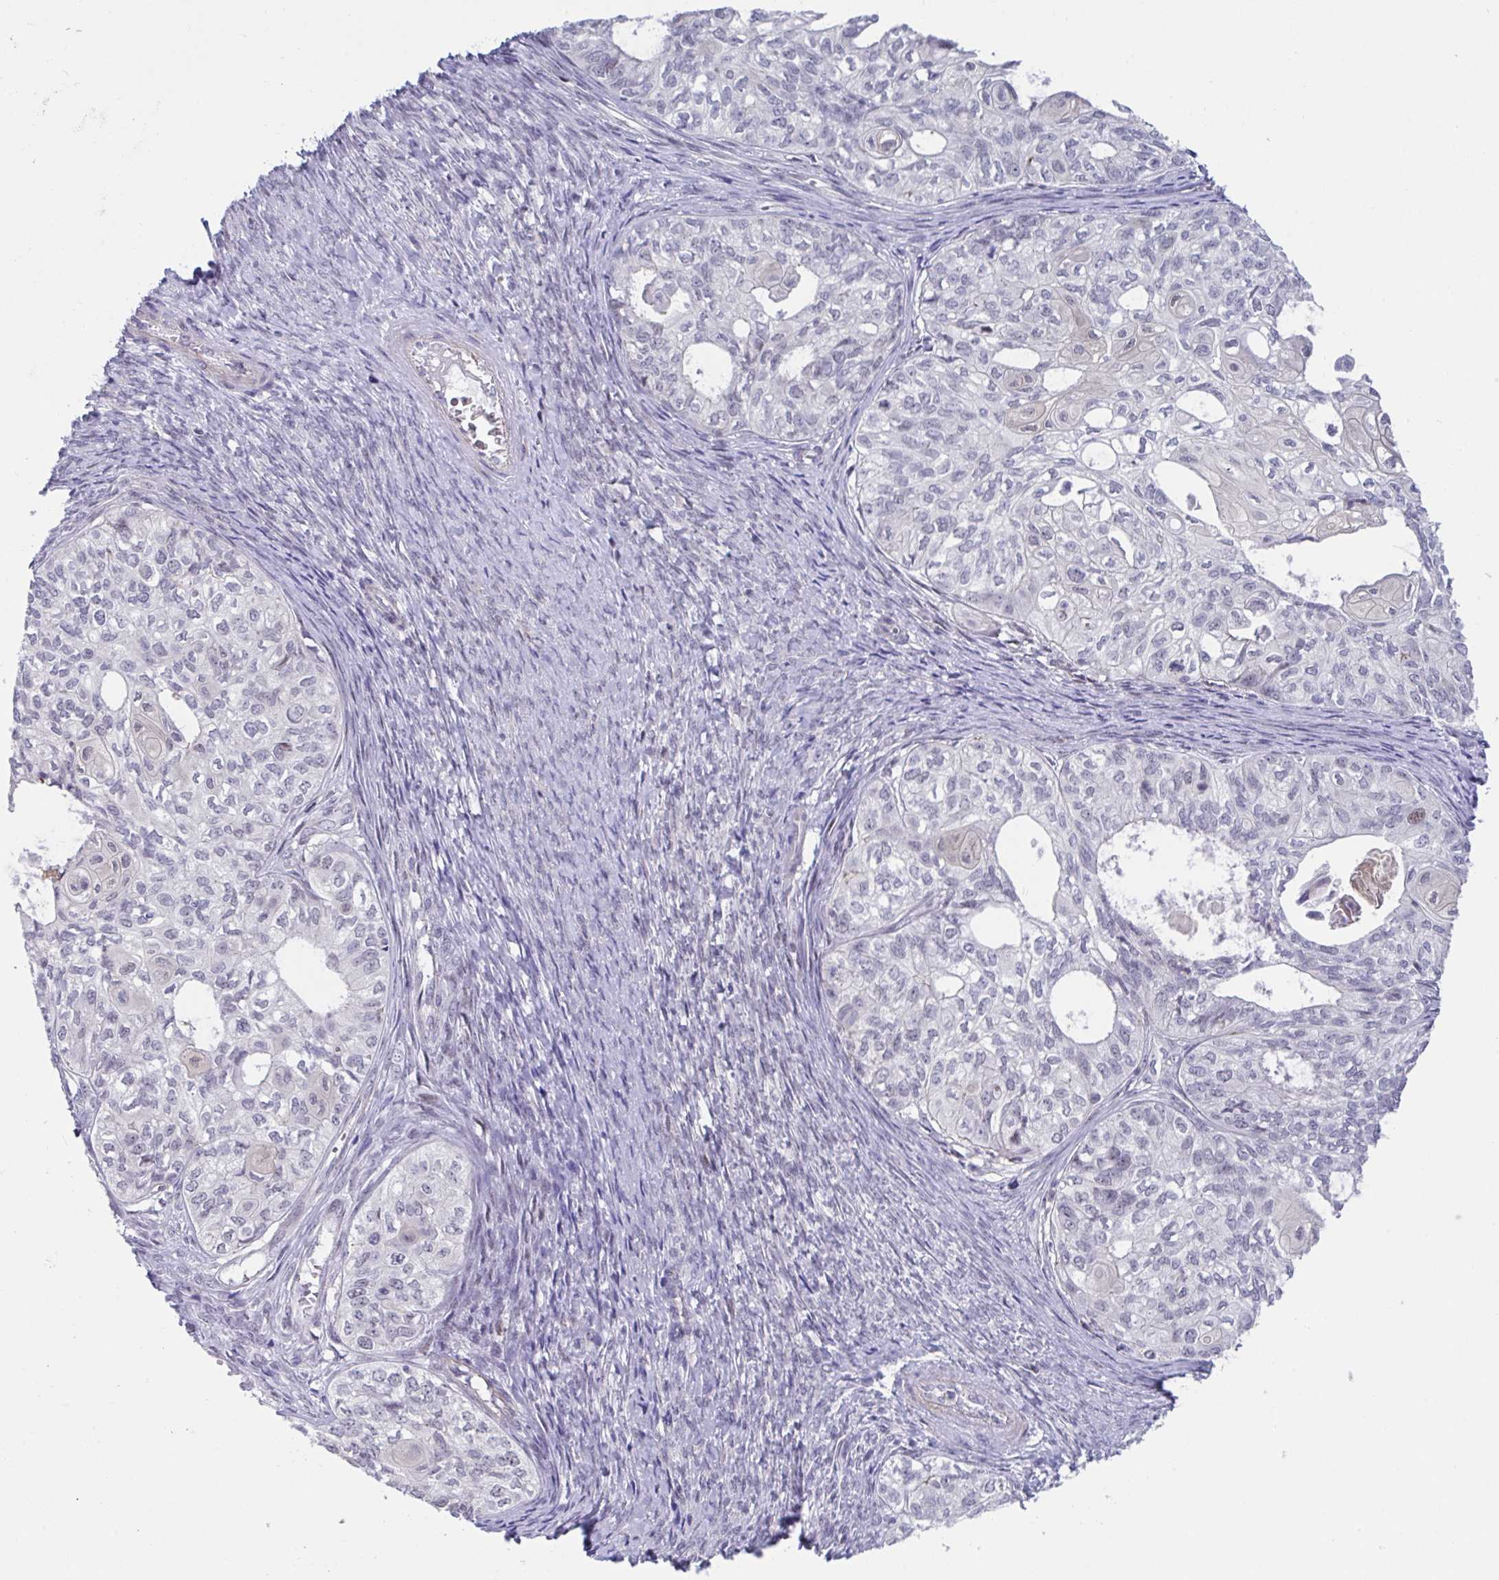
{"staining": {"intensity": "negative", "quantity": "none", "location": "none"}, "tissue": "ovarian cancer", "cell_type": "Tumor cells", "image_type": "cancer", "snomed": [{"axis": "morphology", "description": "Carcinoma, endometroid"}, {"axis": "topography", "description": "Ovary"}], "caption": "Human ovarian endometroid carcinoma stained for a protein using immunohistochemistry (IHC) exhibits no expression in tumor cells.", "gene": "WDR72", "patient": {"sex": "female", "age": 64}}